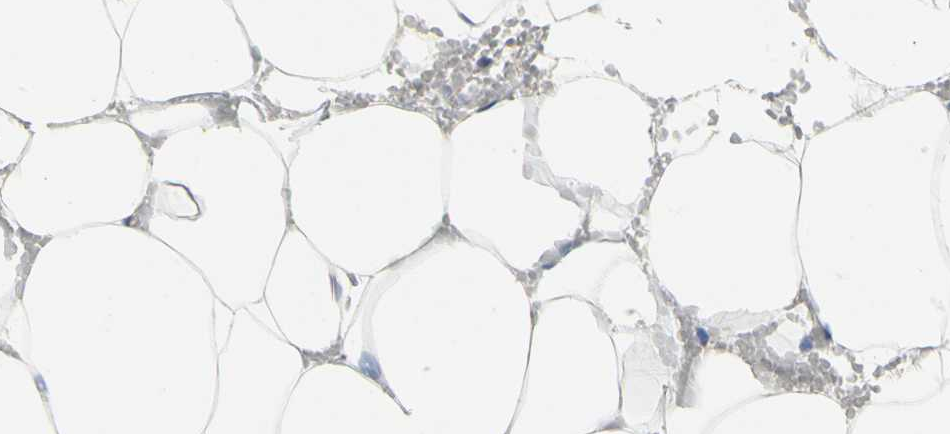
{"staining": {"intensity": "negative", "quantity": "none", "location": "none"}, "tissue": "adipose tissue", "cell_type": "Adipocytes", "image_type": "normal", "snomed": [{"axis": "morphology", "description": "Normal tissue, NOS"}, {"axis": "topography", "description": "Breast"}, {"axis": "topography", "description": "Adipose tissue"}], "caption": "Protein analysis of normal adipose tissue displays no significant expression in adipocytes.", "gene": "LGR6", "patient": {"sex": "female", "age": 25}}